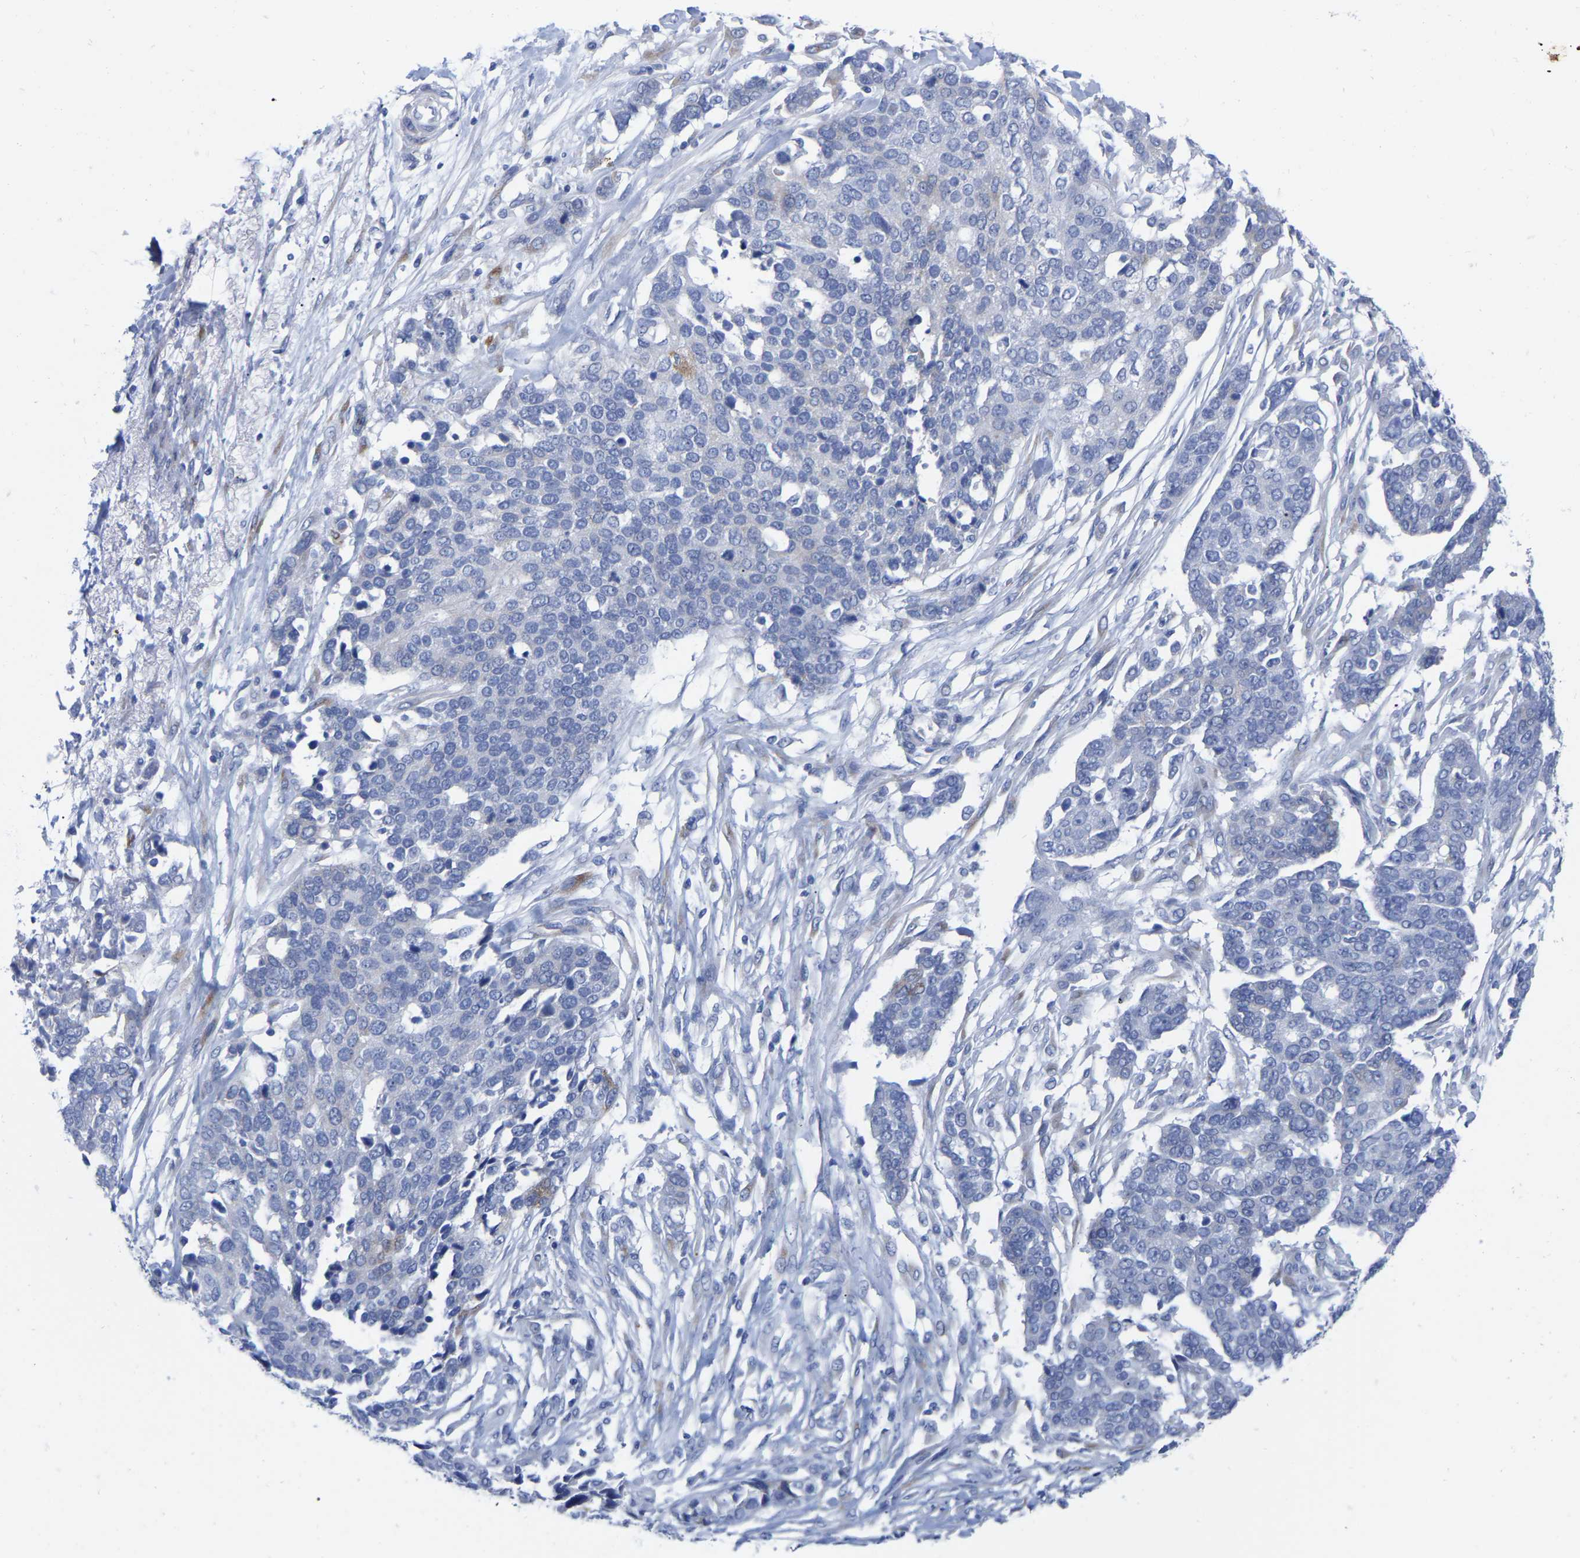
{"staining": {"intensity": "negative", "quantity": "none", "location": "none"}, "tissue": "ovarian cancer", "cell_type": "Tumor cells", "image_type": "cancer", "snomed": [{"axis": "morphology", "description": "Cystadenocarcinoma, serous, NOS"}, {"axis": "topography", "description": "Ovary"}], "caption": "Tumor cells are negative for protein expression in human ovarian cancer. (Brightfield microscopy of DAB immunohistochemistry (IHC) at high magnification).", "gene": "HAPLN1", "patient": {"sex": "female", "age": 44}}